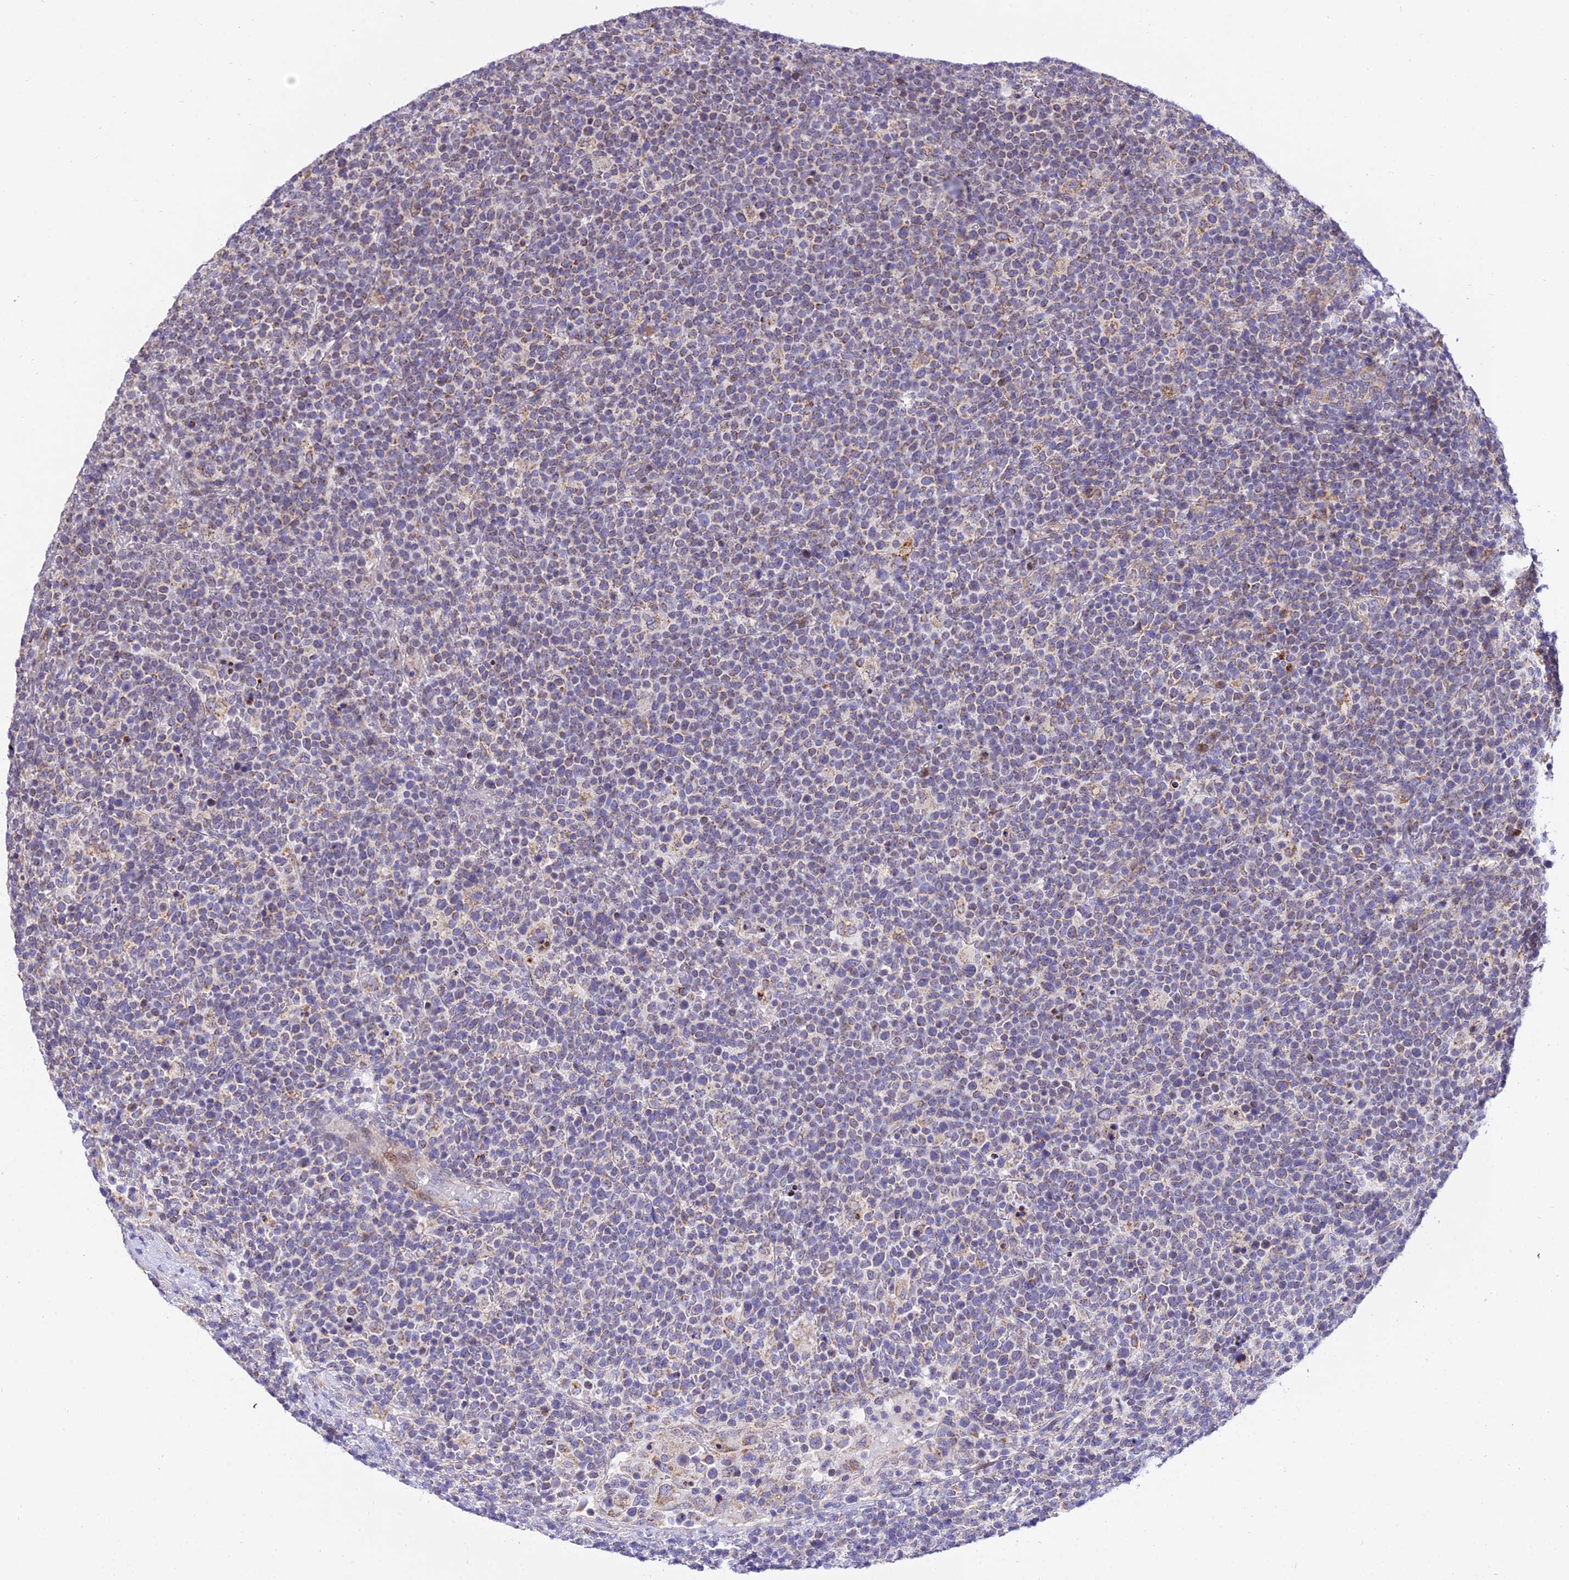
{"staining": {"intensity": "negative", "quantity": "none", "location": "none"}, "tissue": "lymphoma", "cell_type": "Tumor cells", "image_type": "cancer", "snomed": [{"axis": "morphology", "description": "Malignant lymphoma, non-Hodgkin's type, High grade"}, {"axis": "topography", "description": "Lymph node"}], "caption": "Lymphoma was stained to show a protein in brown. There is no significant expression in tumor cells.", "gene": "ATP5PB", "patient": {"sex": "male", "age": 61}}